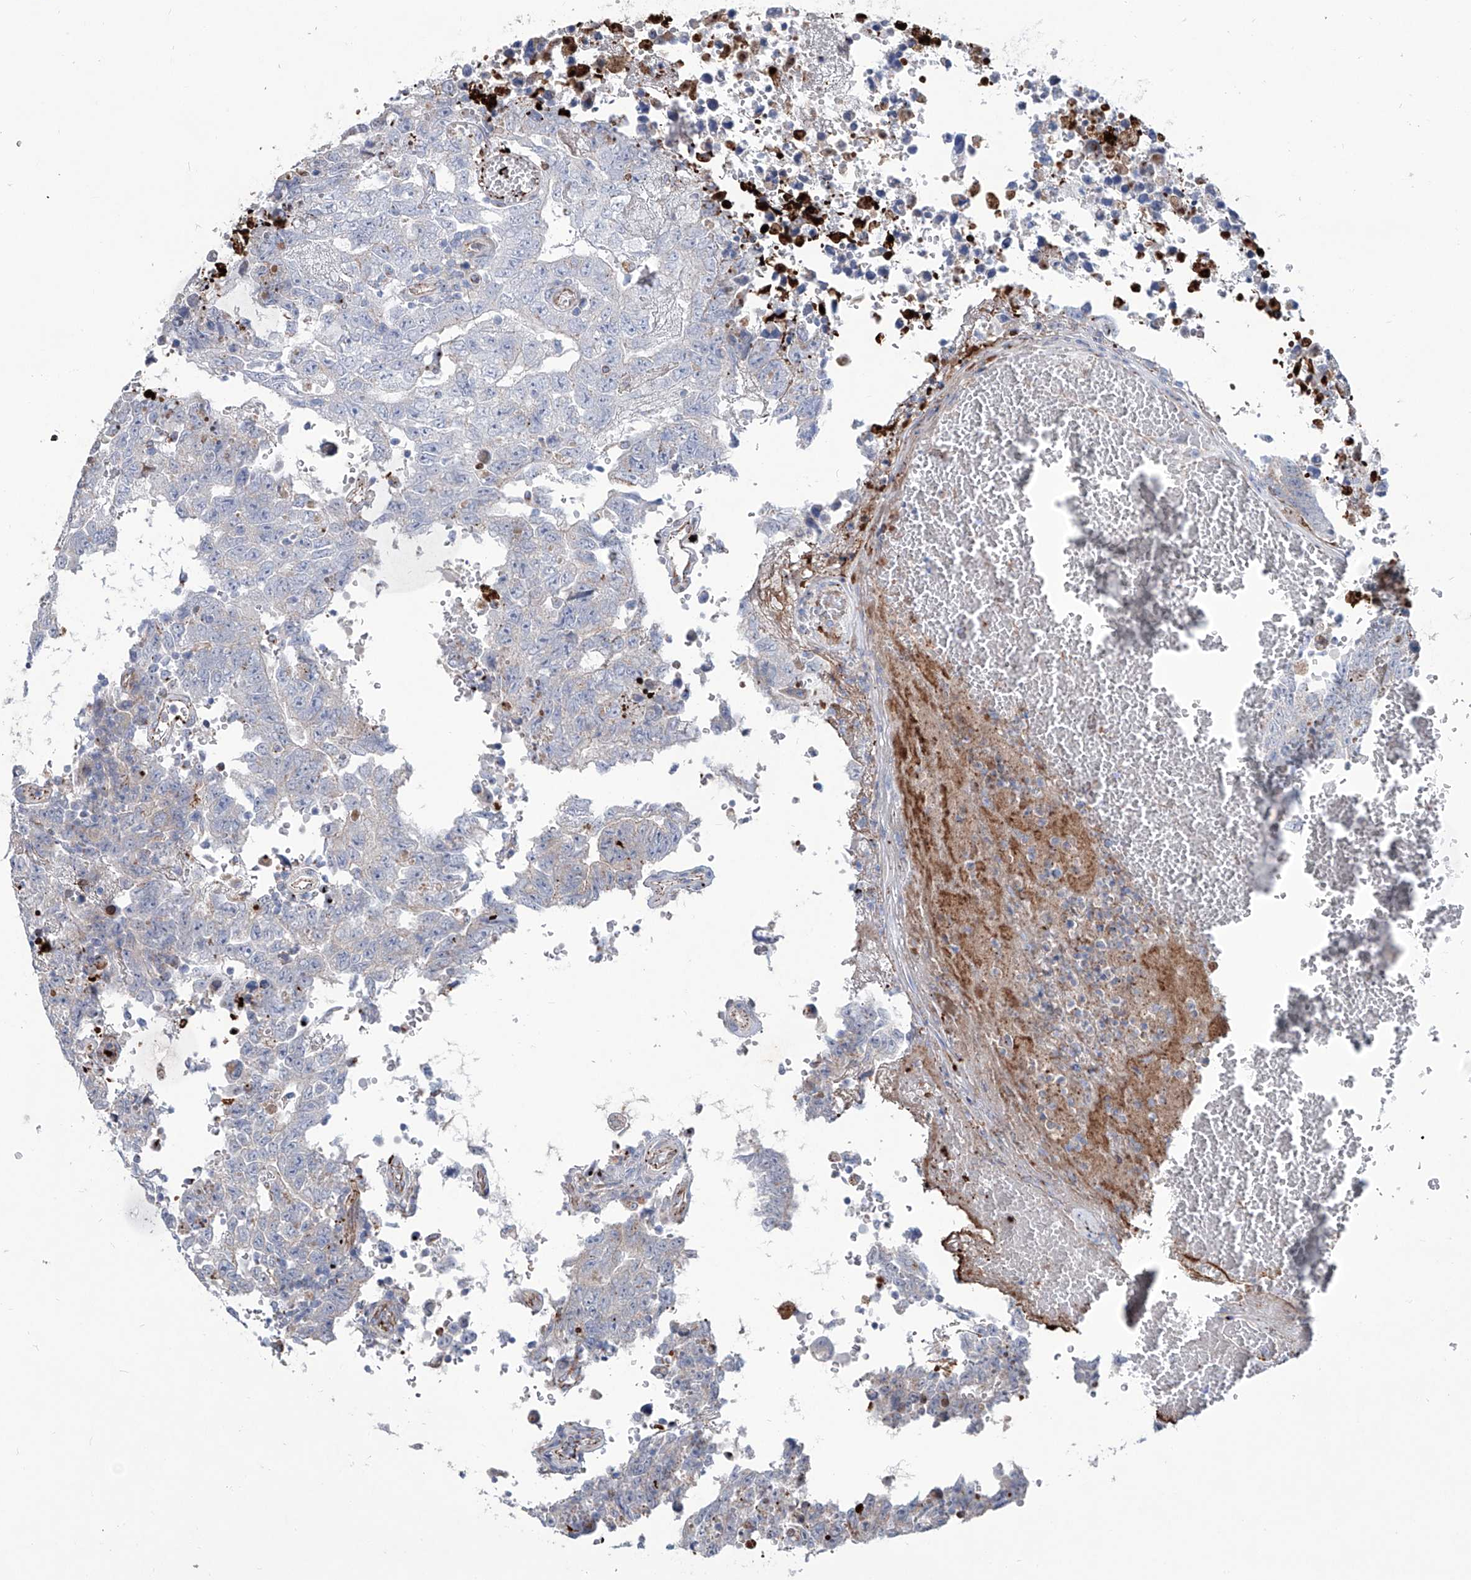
{"staining": {"intensity": "negative", "quantity": "none", "location": "none"}, "tissue": "testis cancer", "cell_type": "Tumor cells", "image_type": "cancer", "snomed": [{"axis": "morphology", "description": "Carcinoma, Embryonal, NOS"}, {"axis": "topography", "description": "Testis"}], "caption": "Photomicrograph shows no protein staining in tumor cells of embryonal carcinoma (testis) tissue. Brightfield microscopy of IHC stained with DAB (3,3'-diaminobenzidine) (brown) and hematoxylin (blue), captured at high magnification.", "gene": "CDH5", "patient": {"sex": "male", "age": 26}}